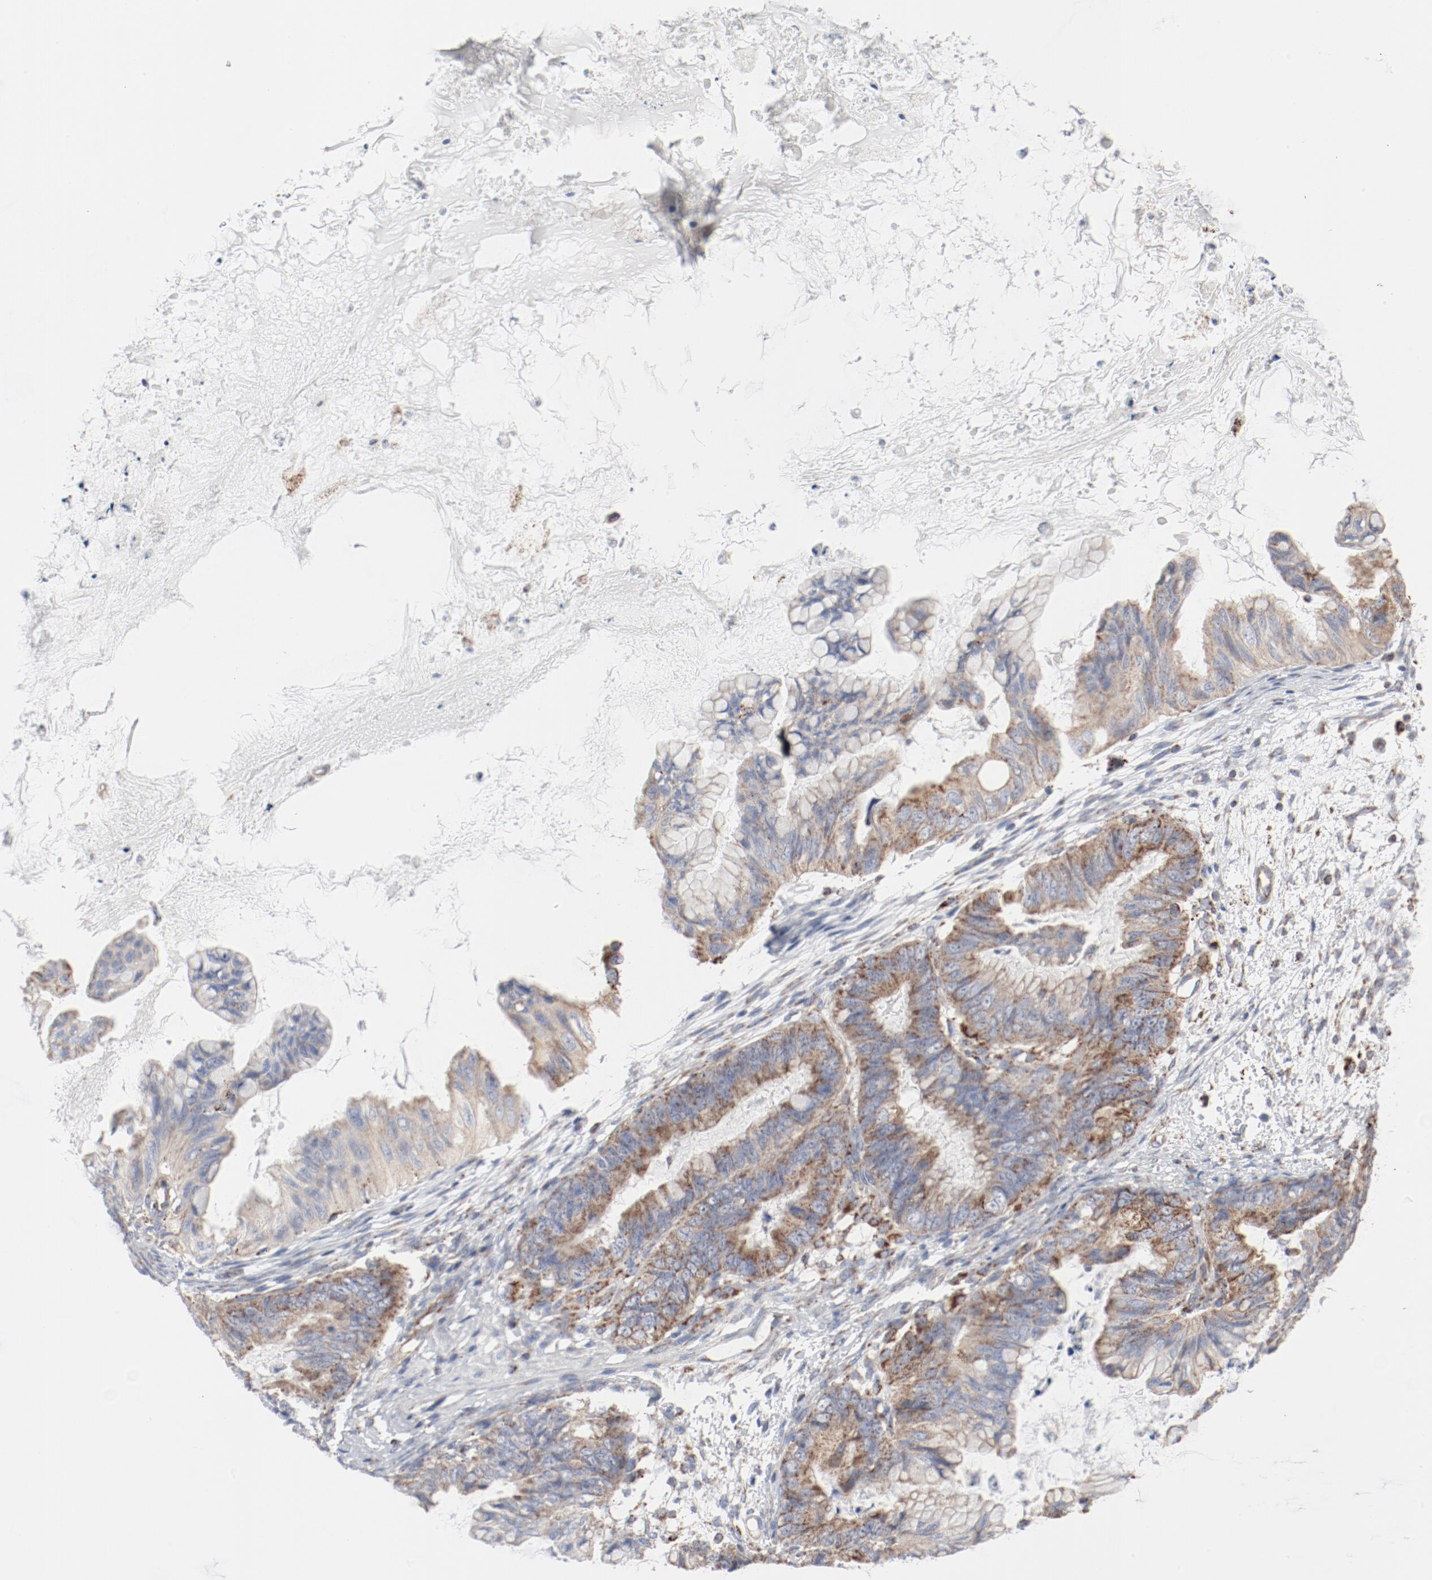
{"staining": {"intensity": "weak", "quantity": ">75%", "location": "cytoplasmic/membranous"}, "tissue": "ovarian cancer", "cell_type": "Tumor cells", "image_type": "cancer", "snomed": [{"axis": "morphology", "description": "Cystadenocarcinoma, mucinous, NOS"}, {"axis": "topography", "description": "Ovary"}], "caption": "A micrograph showing weak cytoplasmic/membranous staining in about >75% of tumor cells in ovarian cancer, as visualized by brown immunohistochemical staining.", "gene": "SETD3", "patient": {"sex": "female", "age": 36}}